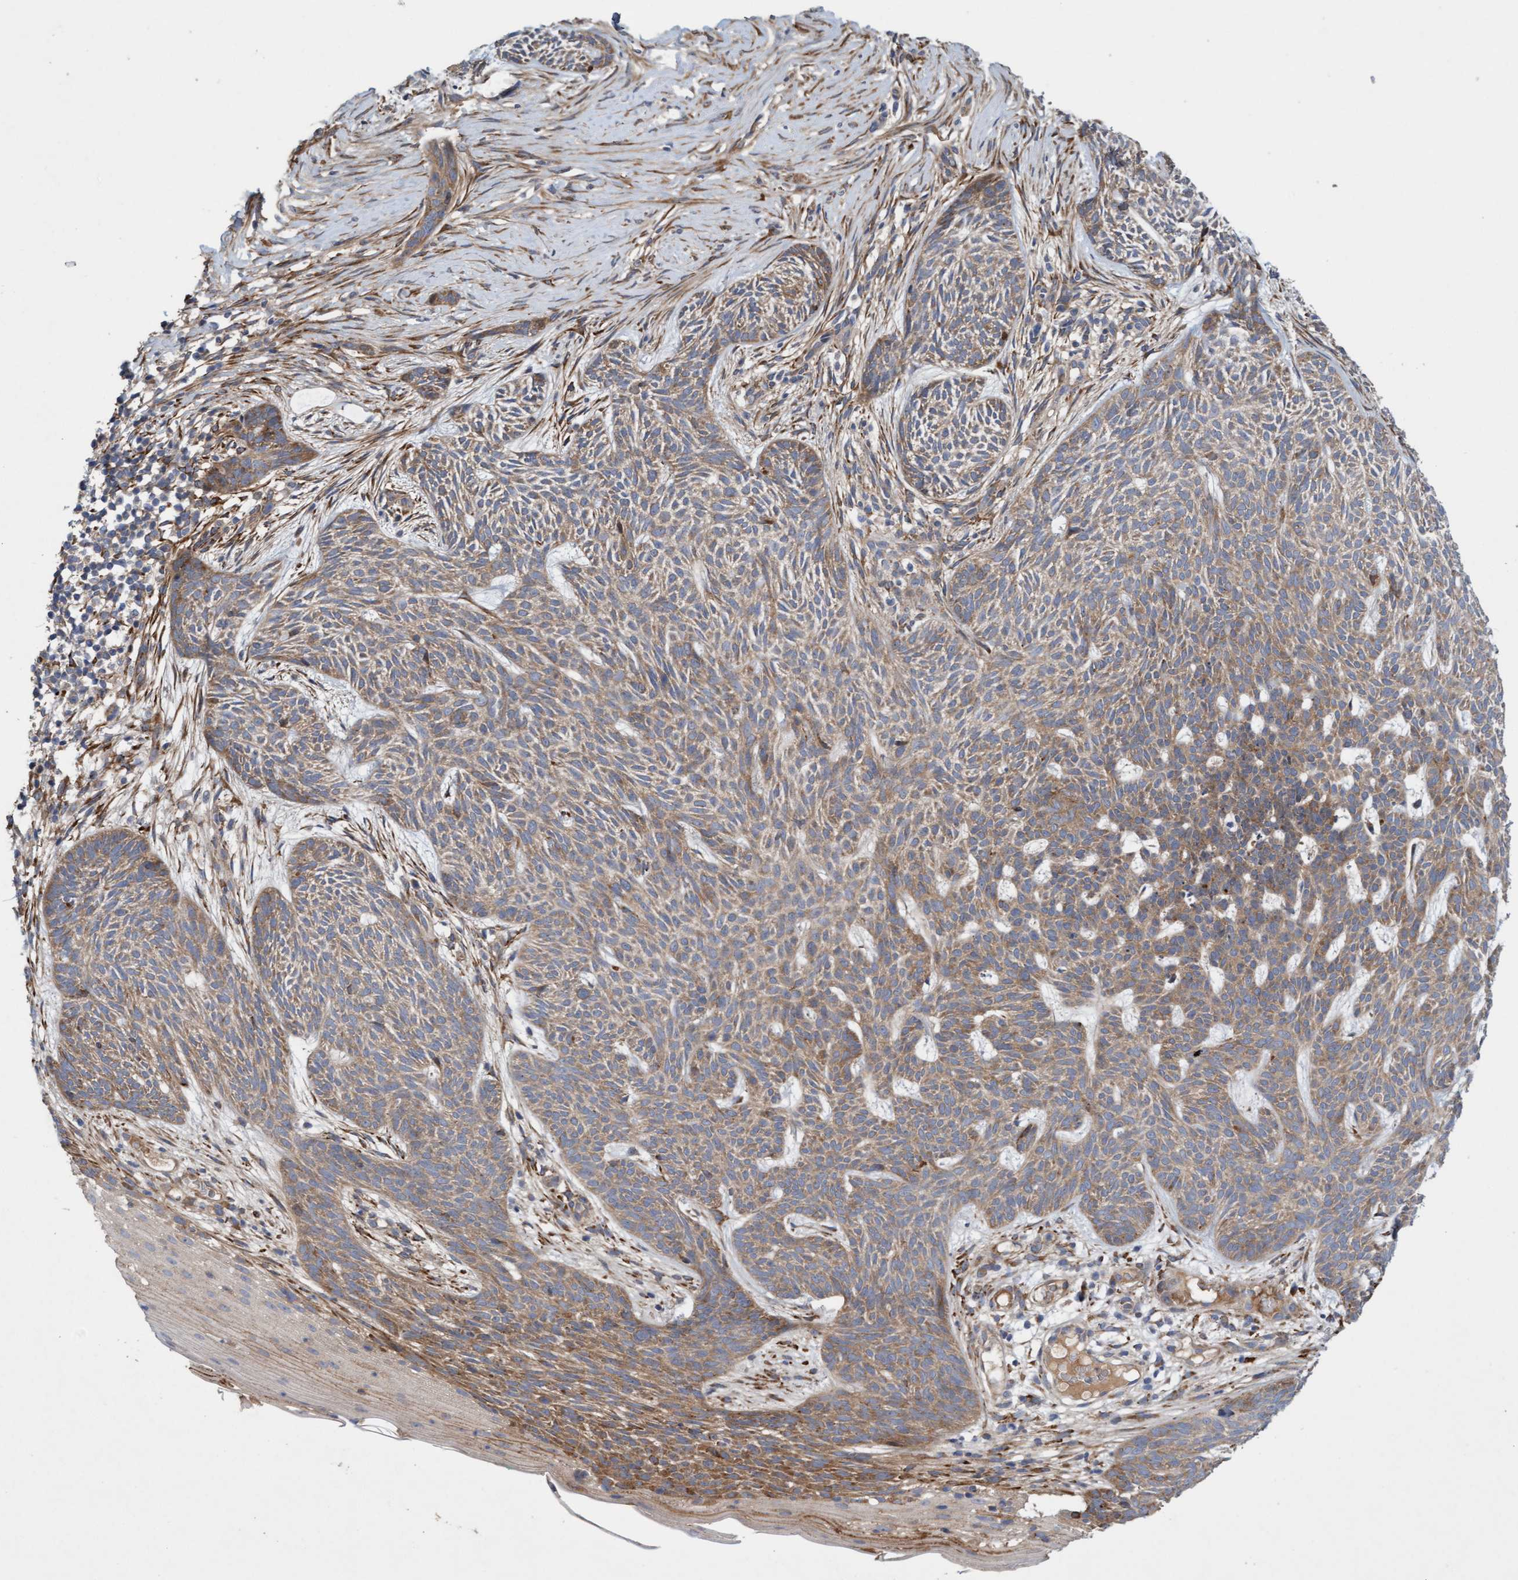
{"staining": {"intensity": "weak", "quantity": ">75%", "location": "cytoplasmic/membranous"}, "tissue": "skin cancer", "cell_type": "Tumor cells", "image_type": "cancer", "snomed": [{"axis": "morphology", "description": "Basal cell carcinoma"}, {"axis": "topography", "description": "Skin"}], "caption": "Skin cancer (basal cell carcinoma) was stained to show a protein in brown. There is low levels of weak cytoplasmic/membranous staining in about >75% of tumor cells. (IHC, brightfield microscopy, high magnification).", "gene": "DDHD2", "patient": {"sex": "female", "age": 59}}